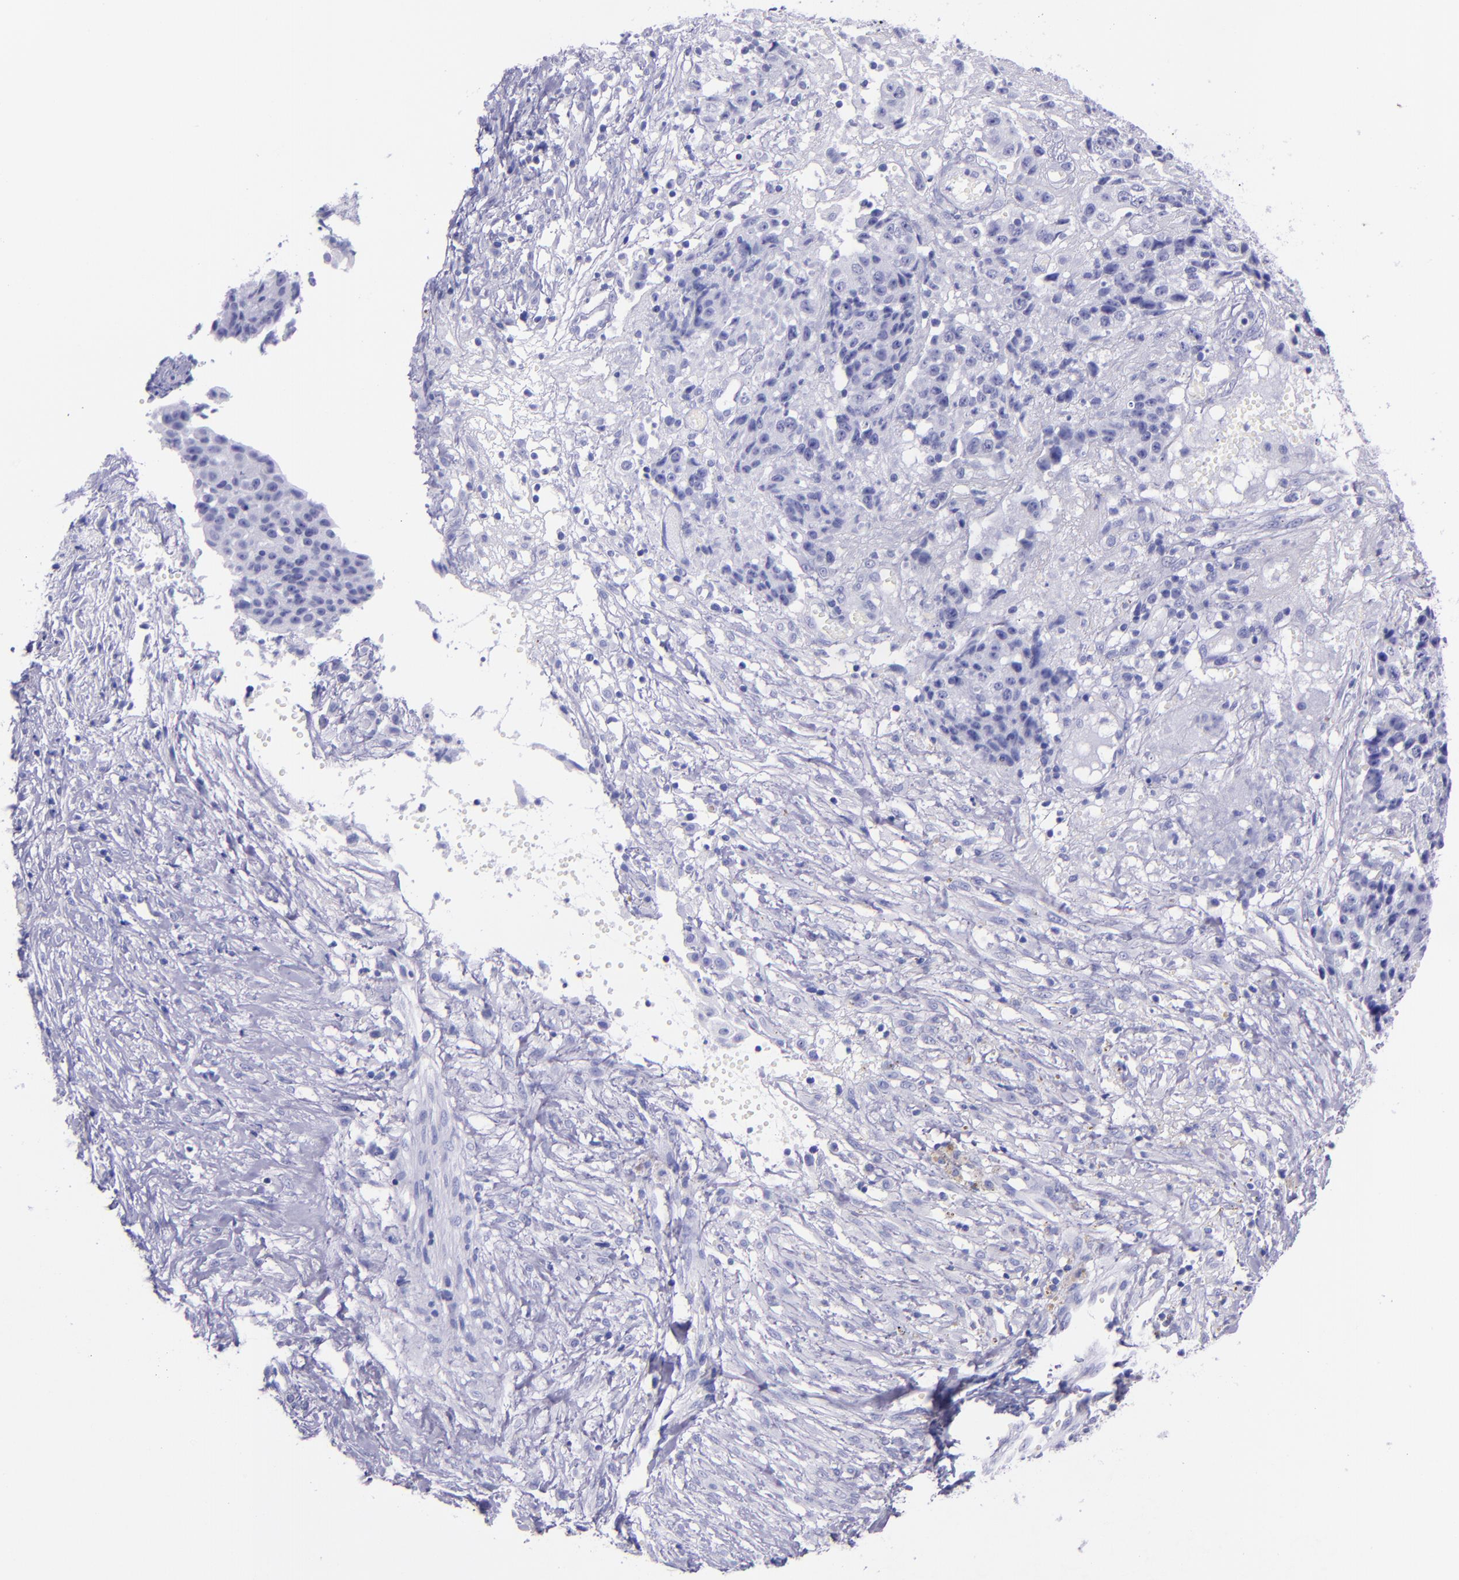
{"staining": {"intensity": "negative", "quantity": "none", "location": "none"}, "tissue": "ovarian cancer", "cell_type": "Tumor cells", "image_type": "cancer", "snomed": [{"axis": "morphology", "description": "Carcinoma, endometroid"}, {"axis": "topography", "description": "Ovary"}], "caption": "A high-resolution image shows immunohistochemistry staining of ovarian cancer, which exhibits no significant staining in tumor cells.", "gene": "MBP", "patient": {"sex": "female", "age": 42}}